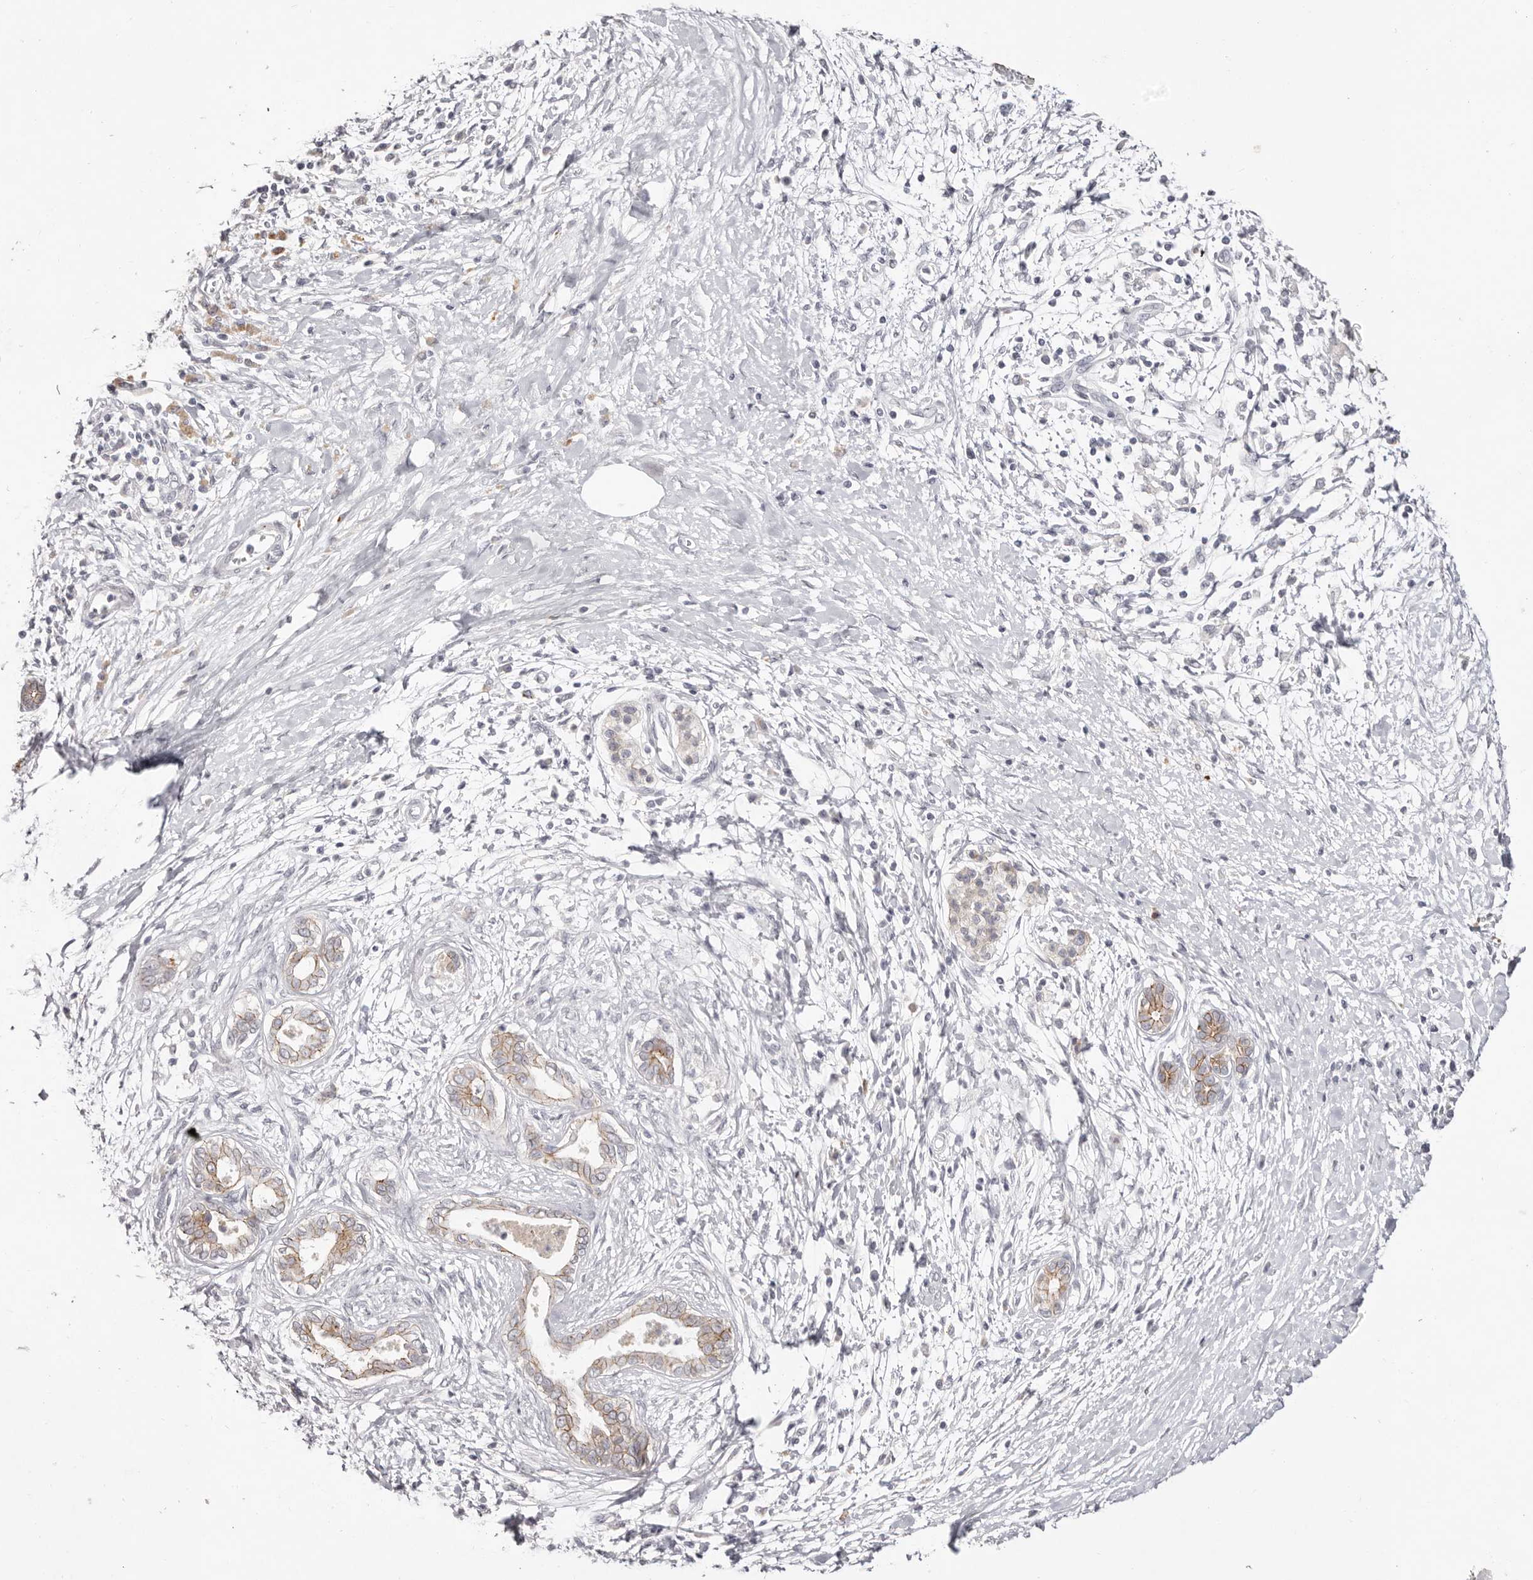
{"staining": {"intensity": "moderate", "quantity": "25%-75%", "location": "cytoplasmic/membranous"}, "tissue": "pancreatic cancer", "cell_type": "Tumor cells", "image_type": "cancer", "snomed": [{"axis": "morphology", "description": "Adenocarcinoma, NOS"}, {"axis": "topography", "description": "Pancreas"}], "caption": "Immunohistochemistry (DAB (3,3'-diaminobenzidine)) staining of pancreatic cancer (adenocarcinoma) demonstrates moderate cytoplasmic/membranous protein positivity in approximately 25%-75% of tumor cells. The protein of interest is shown in brown color, while the nuclei are stained blue.", "gene": "PCDHB6", "patient": {"sex": "male", "age": 58}}